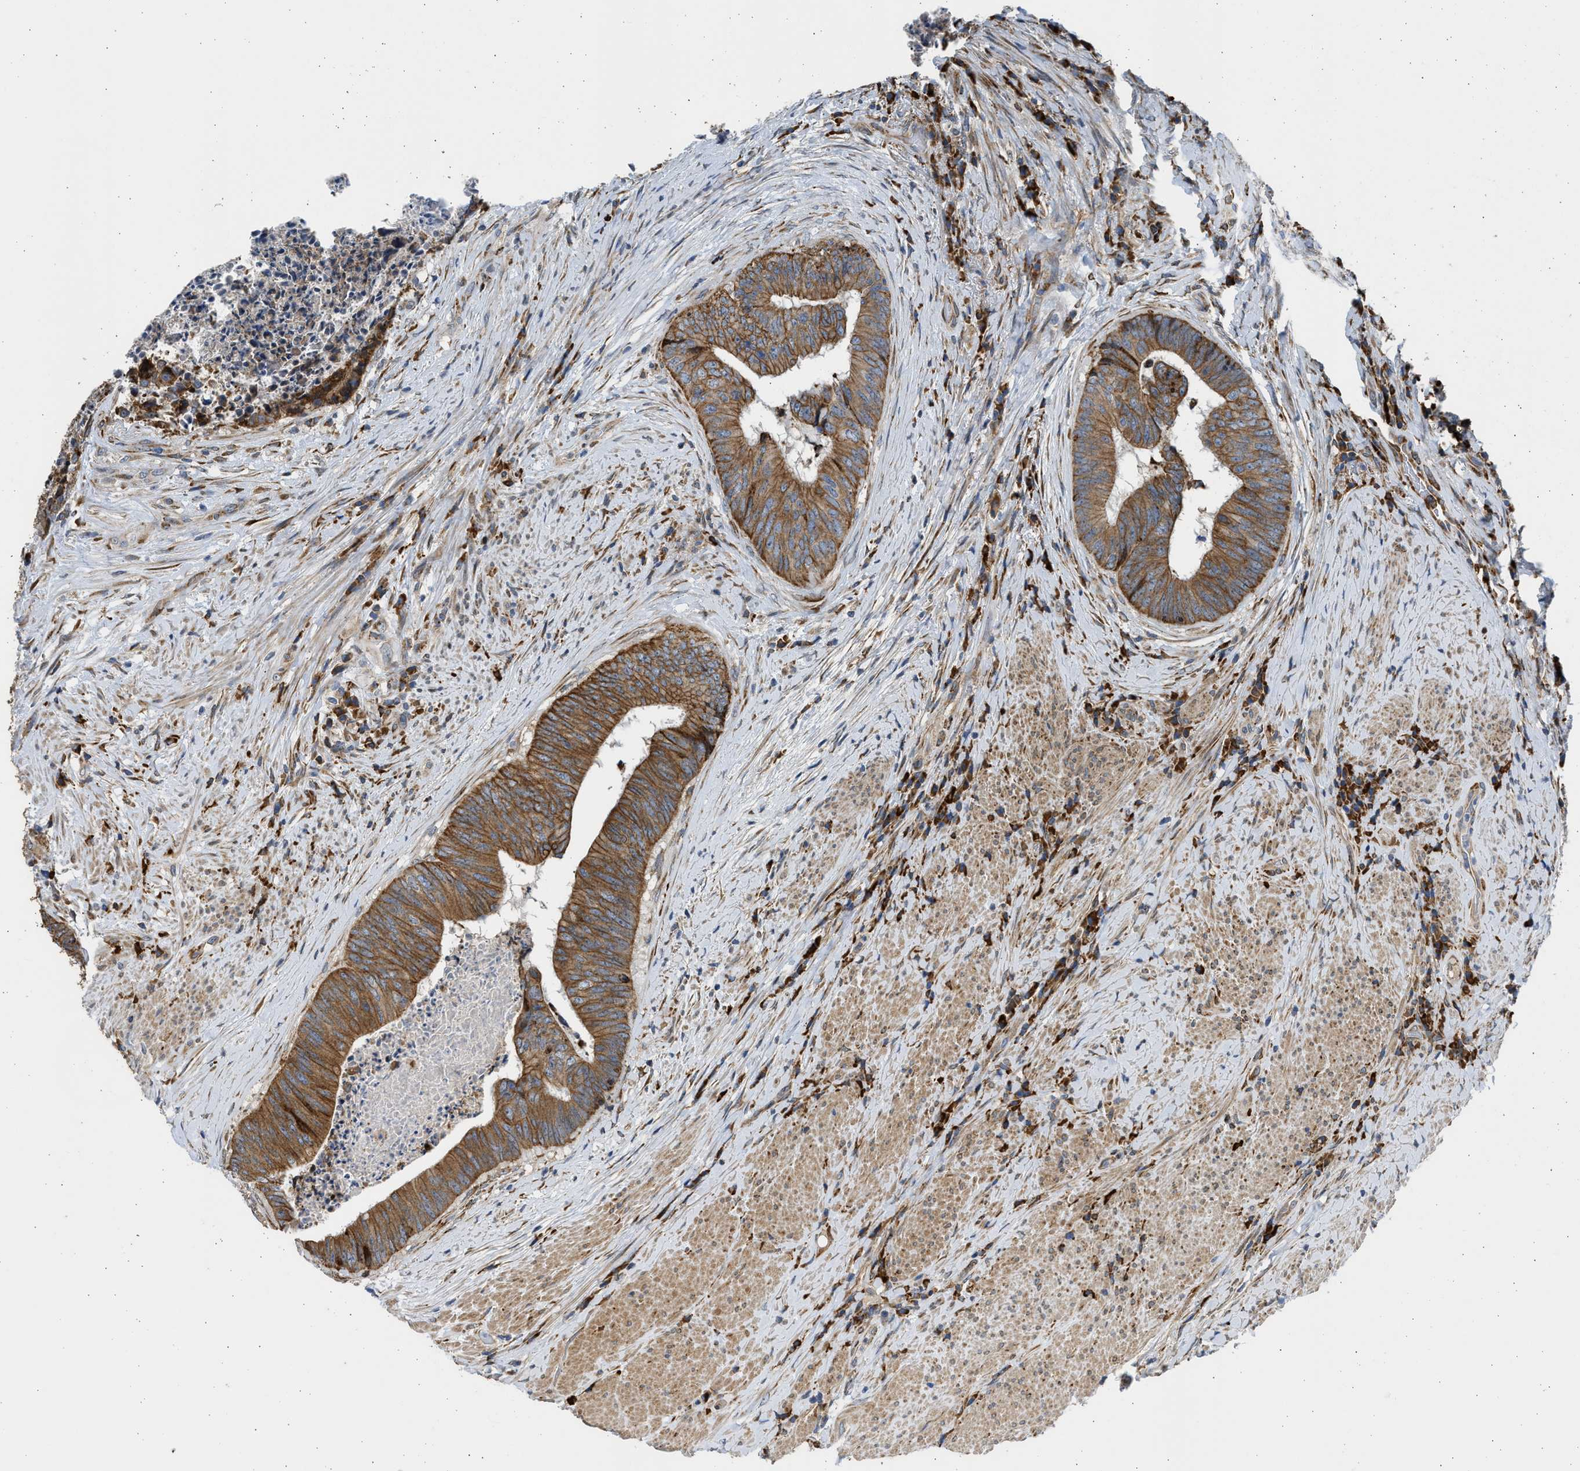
{"staining": {"intensity": "moderate", "quantity": ">75%", "location": "cytoplasmic/membranous"}, "tissue": "colorectal cancer", "cell_type": "Tumor cells", "image_type": "cancer", "snomed": [{"axis": "morphology", "description": "Adenocarcinoma, NOS"}, {"axis": "topography", "description": "Rectum"}], "caption": "The immunohistochemical stain labels moderate cytoplasmic/membranous expression in tumor cells of colorectal cancer (adenocarcinoma) tissue. (DAB IHC, brown staining for protein, blue staining for nuclei).", "gene": "PLD2", "patient": {"sex": "male", "age": 72}}